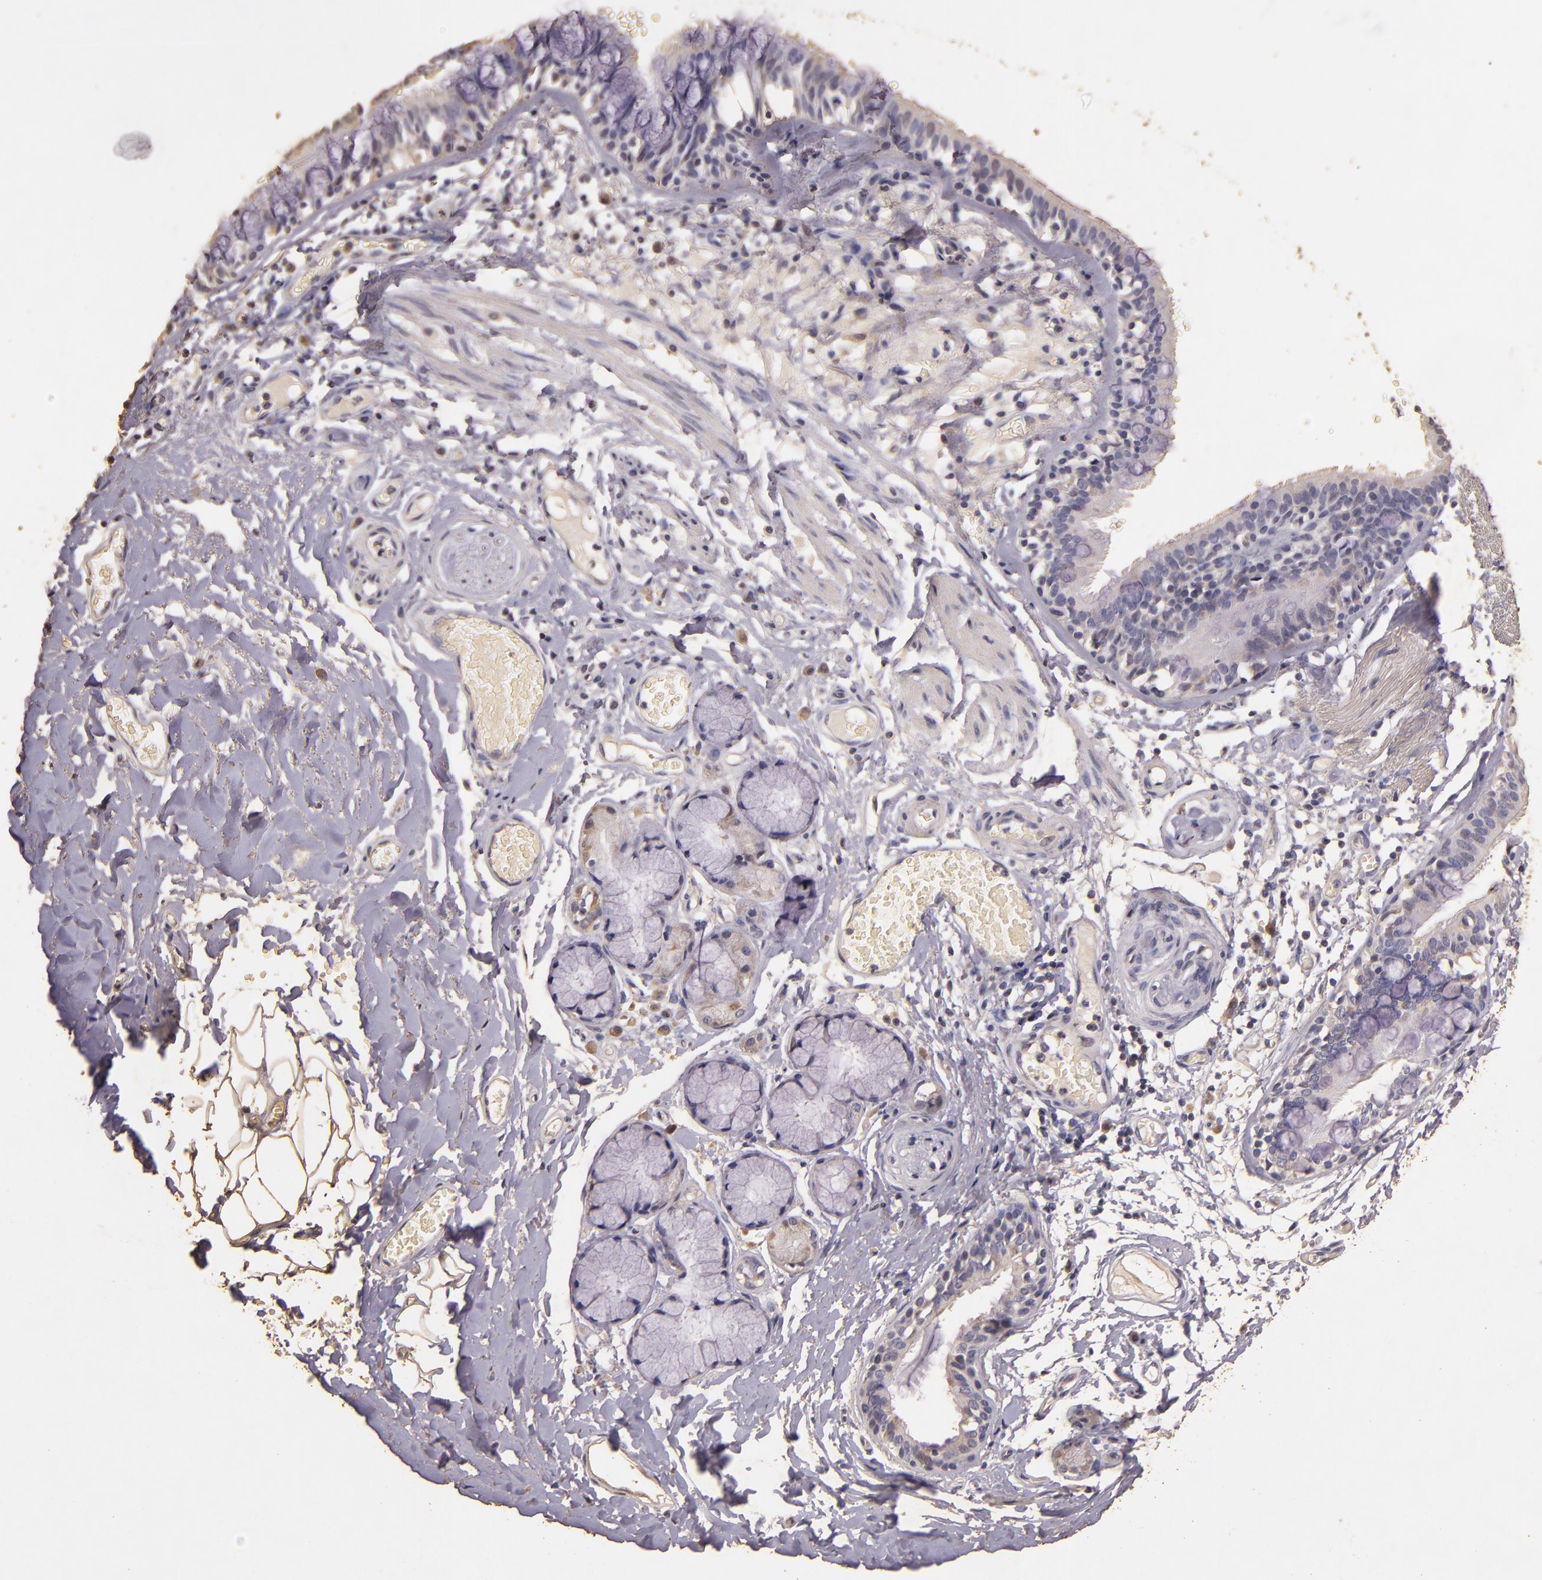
{"staining": {"intensity": "negative", "quantity": "none", "location": "none"}, "tissue": "bronchus", "cell_type": "Respiratory epithelial cells", "image_type": "normal", "snomed": [{"axis": "morphology", "description": "Normal tissue, NOS"}, {"axis": "topography", "description": "Bronchus"}, {"axis": "topography", "description": "Lung"}], "caption": "DAB (3,3'-diaminobenzidine) immunohistochemical staining of normal human bronchus demonstrates no significant staining in respiratory epithelial cells.", "gene": "BCL2L13", "patient": {"sex": "female", "age": 56}}